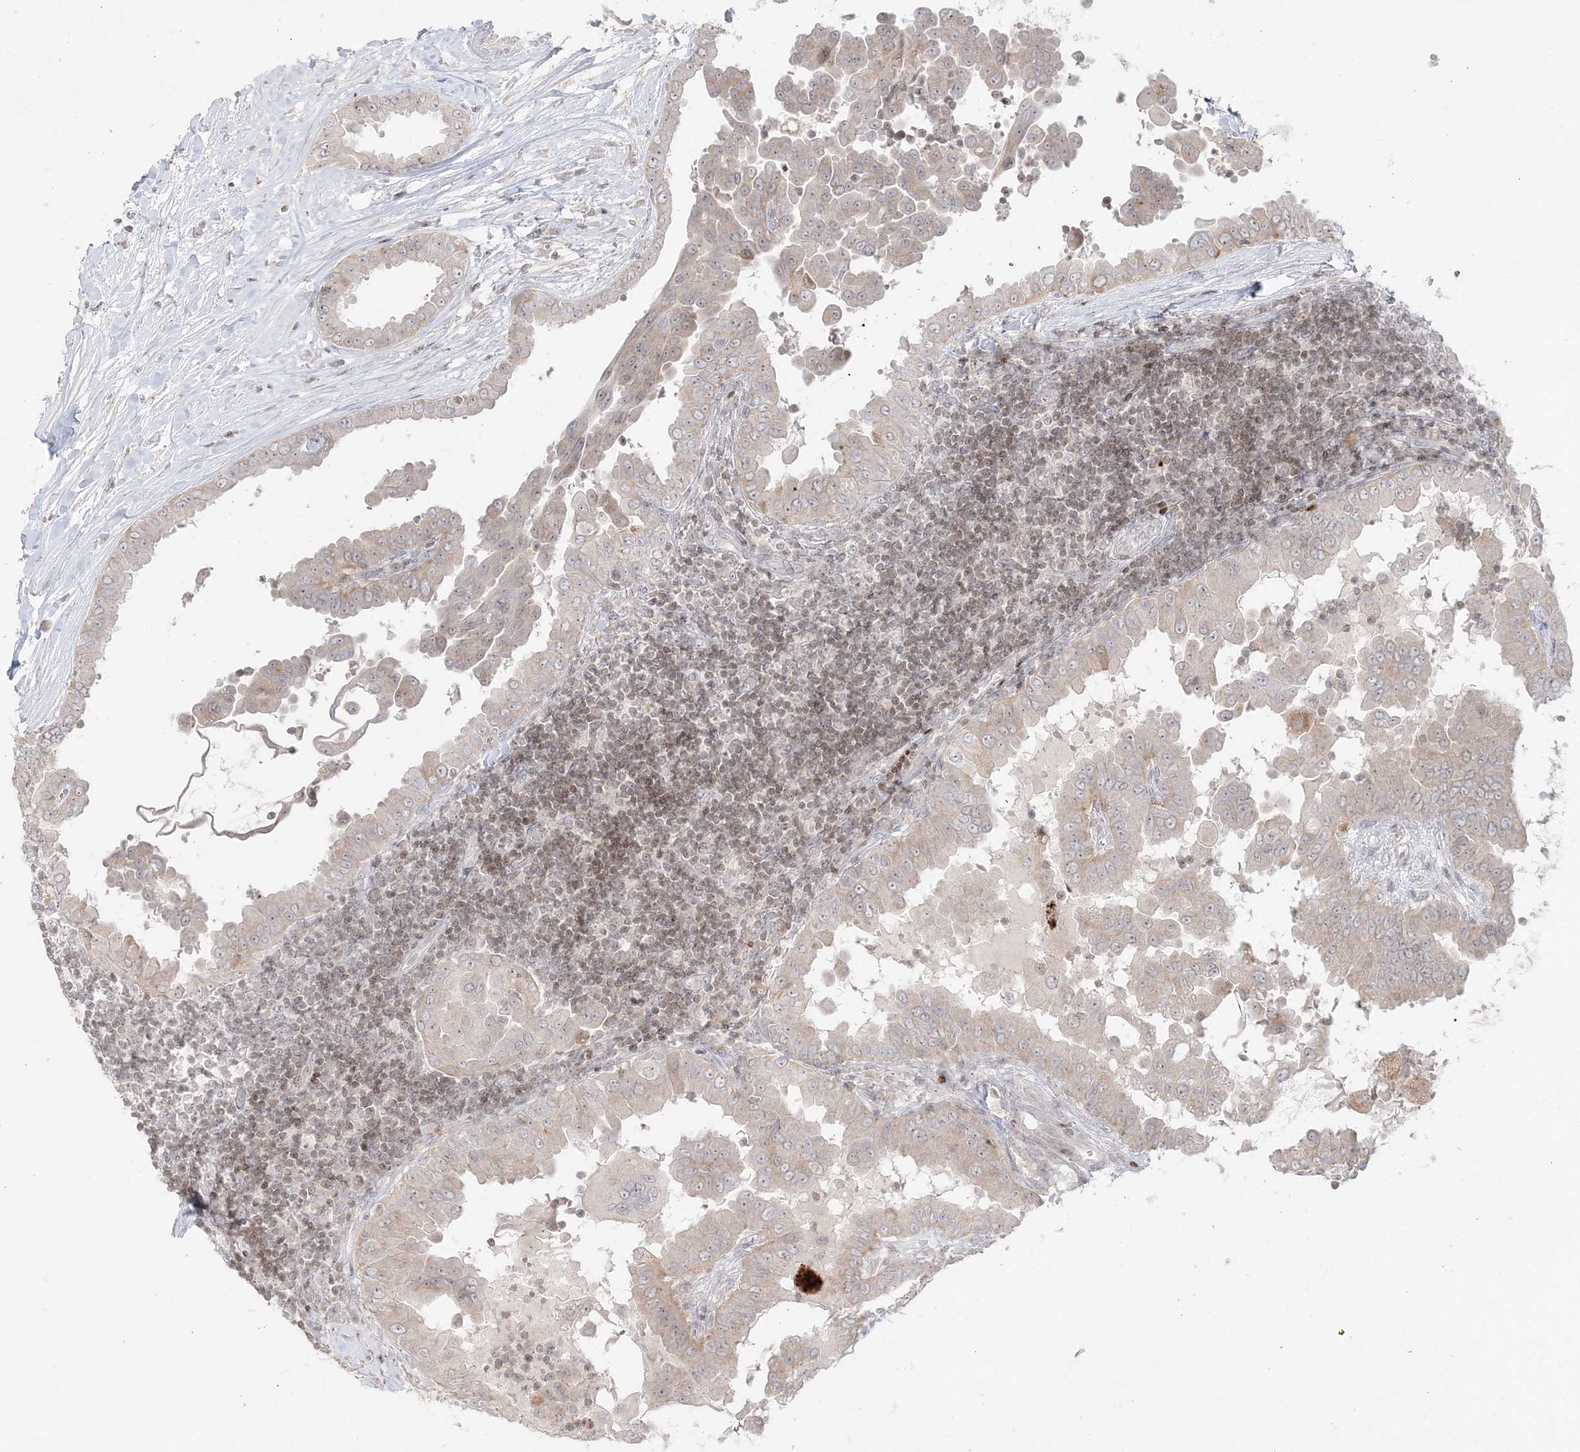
{"staining": {"intensity": "weak", "quantity": "<25%", "location": "cytoplasmic/membranous"}, "tissue": "thyroid cancer", "cell_type": "Tumor cells", "image_type": "cancer", "snomed": [{"axis": "morphology", "description": "Papillary adenocarcinoma, NOS"}, {"axis": "topography", "description": "Thyroid gland"}], "caption": "Immunohistochemistry (IHC) of human thyroid cancer shows no positivity in tumor cells.", "gene": "SH3BP4", "patient": {"sex": "male", "age": 33}}